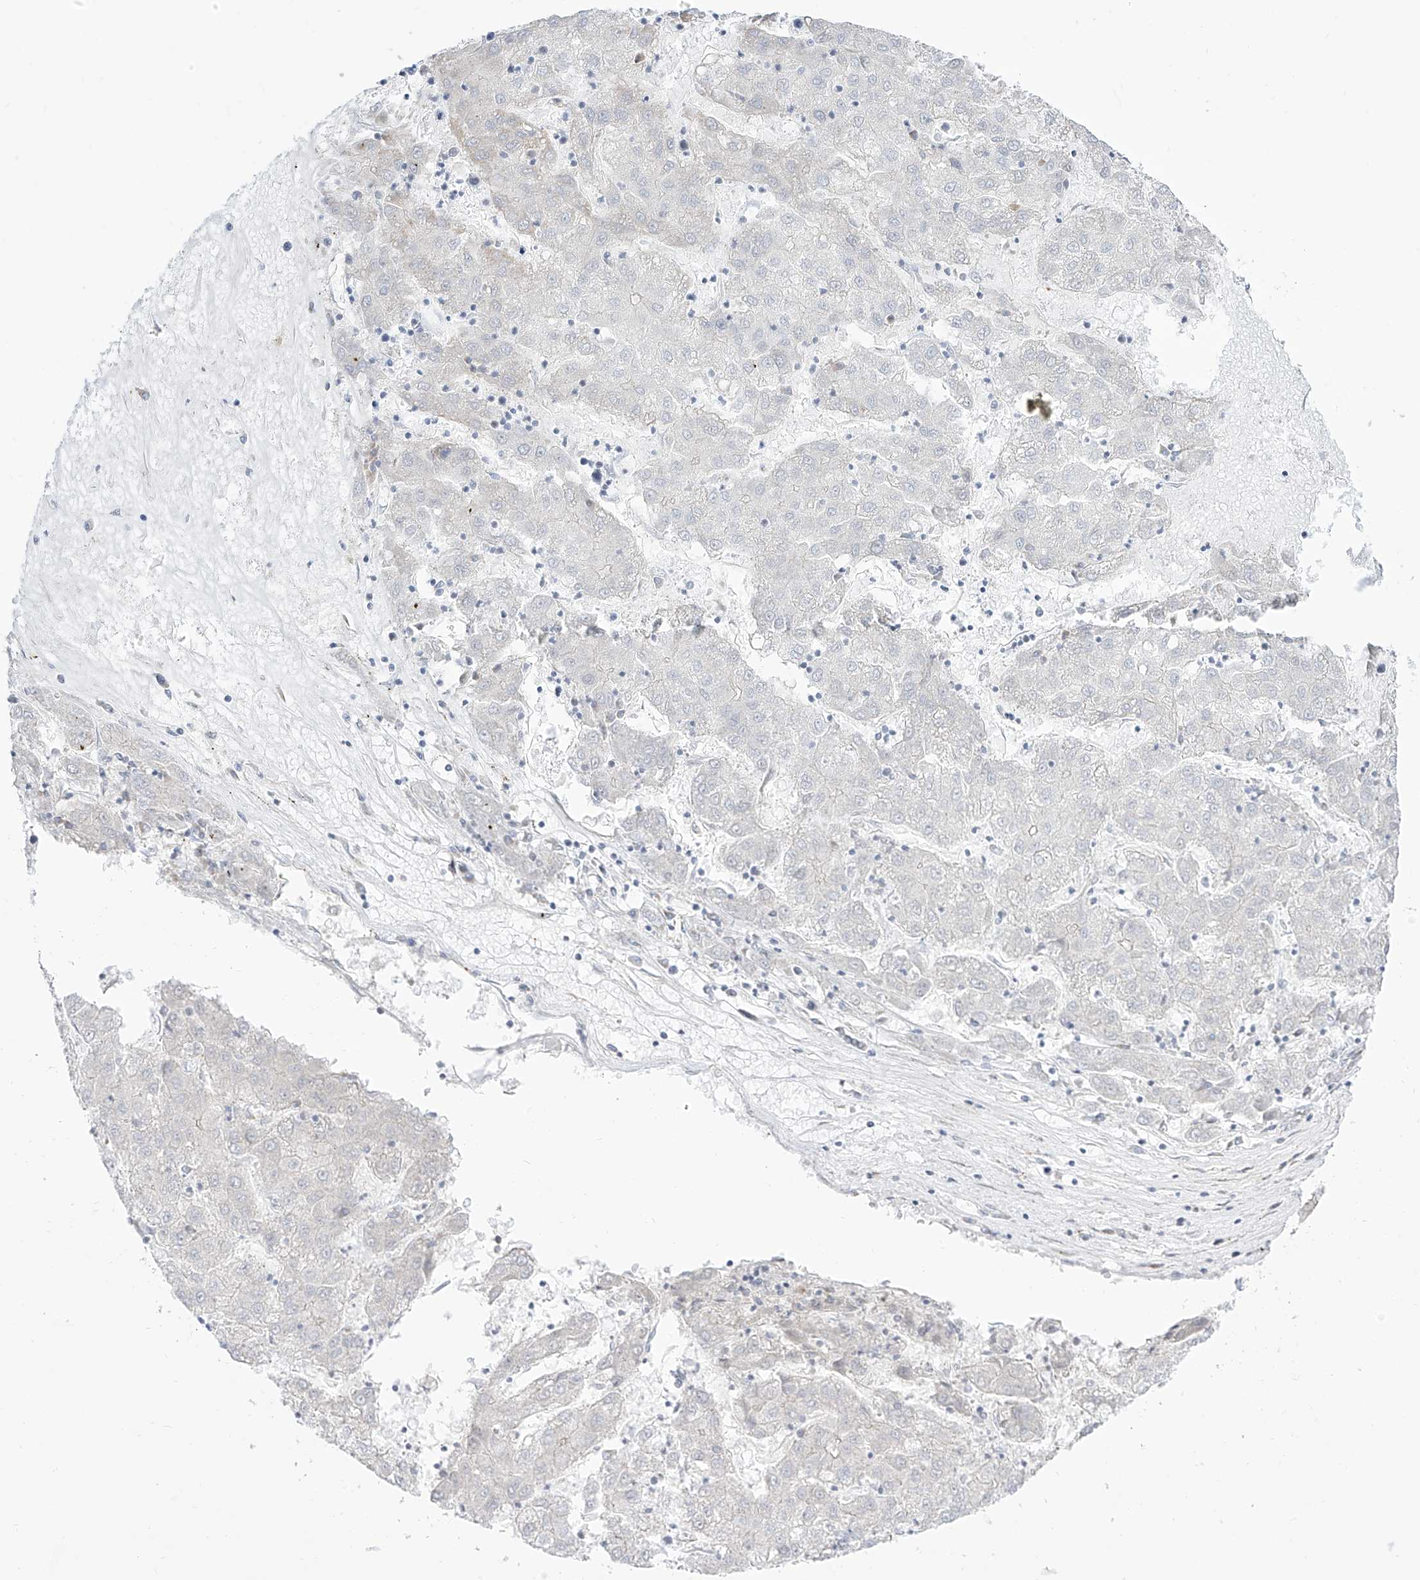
{"staining": {"intensity": "negative", "quantity": "none", "location": "none"}, "tissue": "liver cancer", "cell_type": "Tumor cells", "image_type": "cancer", "snomed": [{"axis": "morphology", "description": "Carcinoma, Hepatocellular, NOS"}, {"axis": "topography", "description": "Liver"}], "caption": "There is no significant expression in tumor cells of liver cancer (hepatocellular carcinoma).", "gene": "ZNF180", "patient": {"sex": "male", "age": 72}}